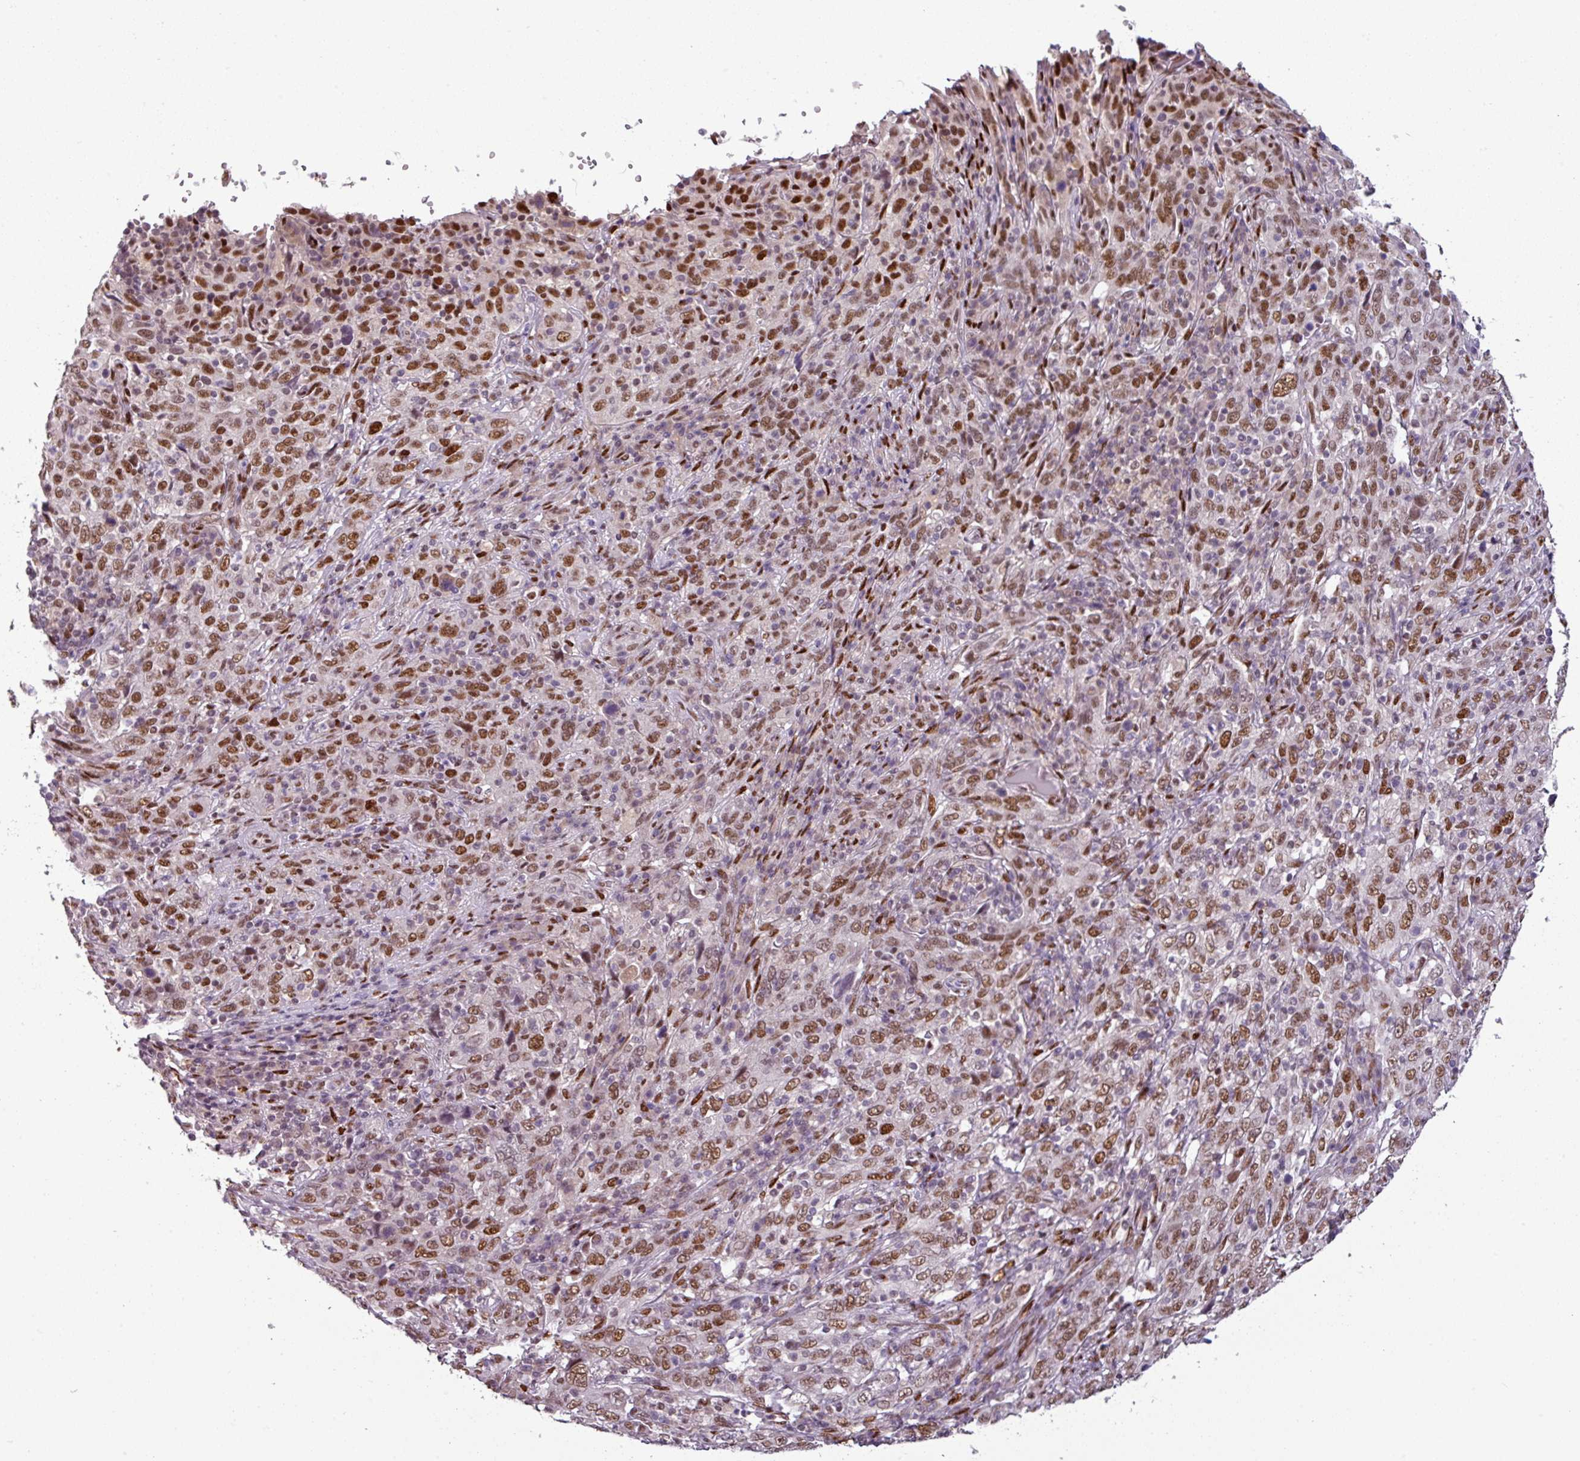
{"staining": {"intensity": "moderate", "quantity": ">75%", "location": "nuclear"}, "tissue": "cervical cancer", "cell_type": "Tumor cells", "image_type": "cancer", "snomed": [{"axis": "morphology", "description": "Squamous cell carcinoma, NOS"}, {"axis": "topography", "description": "Cervix"}], "caption": "About >75% of tumor cells in human cervical cancer (squamous cell carcinoma) show moderate nuclear protein positivity as visualized by brown immunohistochemical staining.", "gene": "IRF2BPL", "patient": {"sex": "female", "age": 46}}